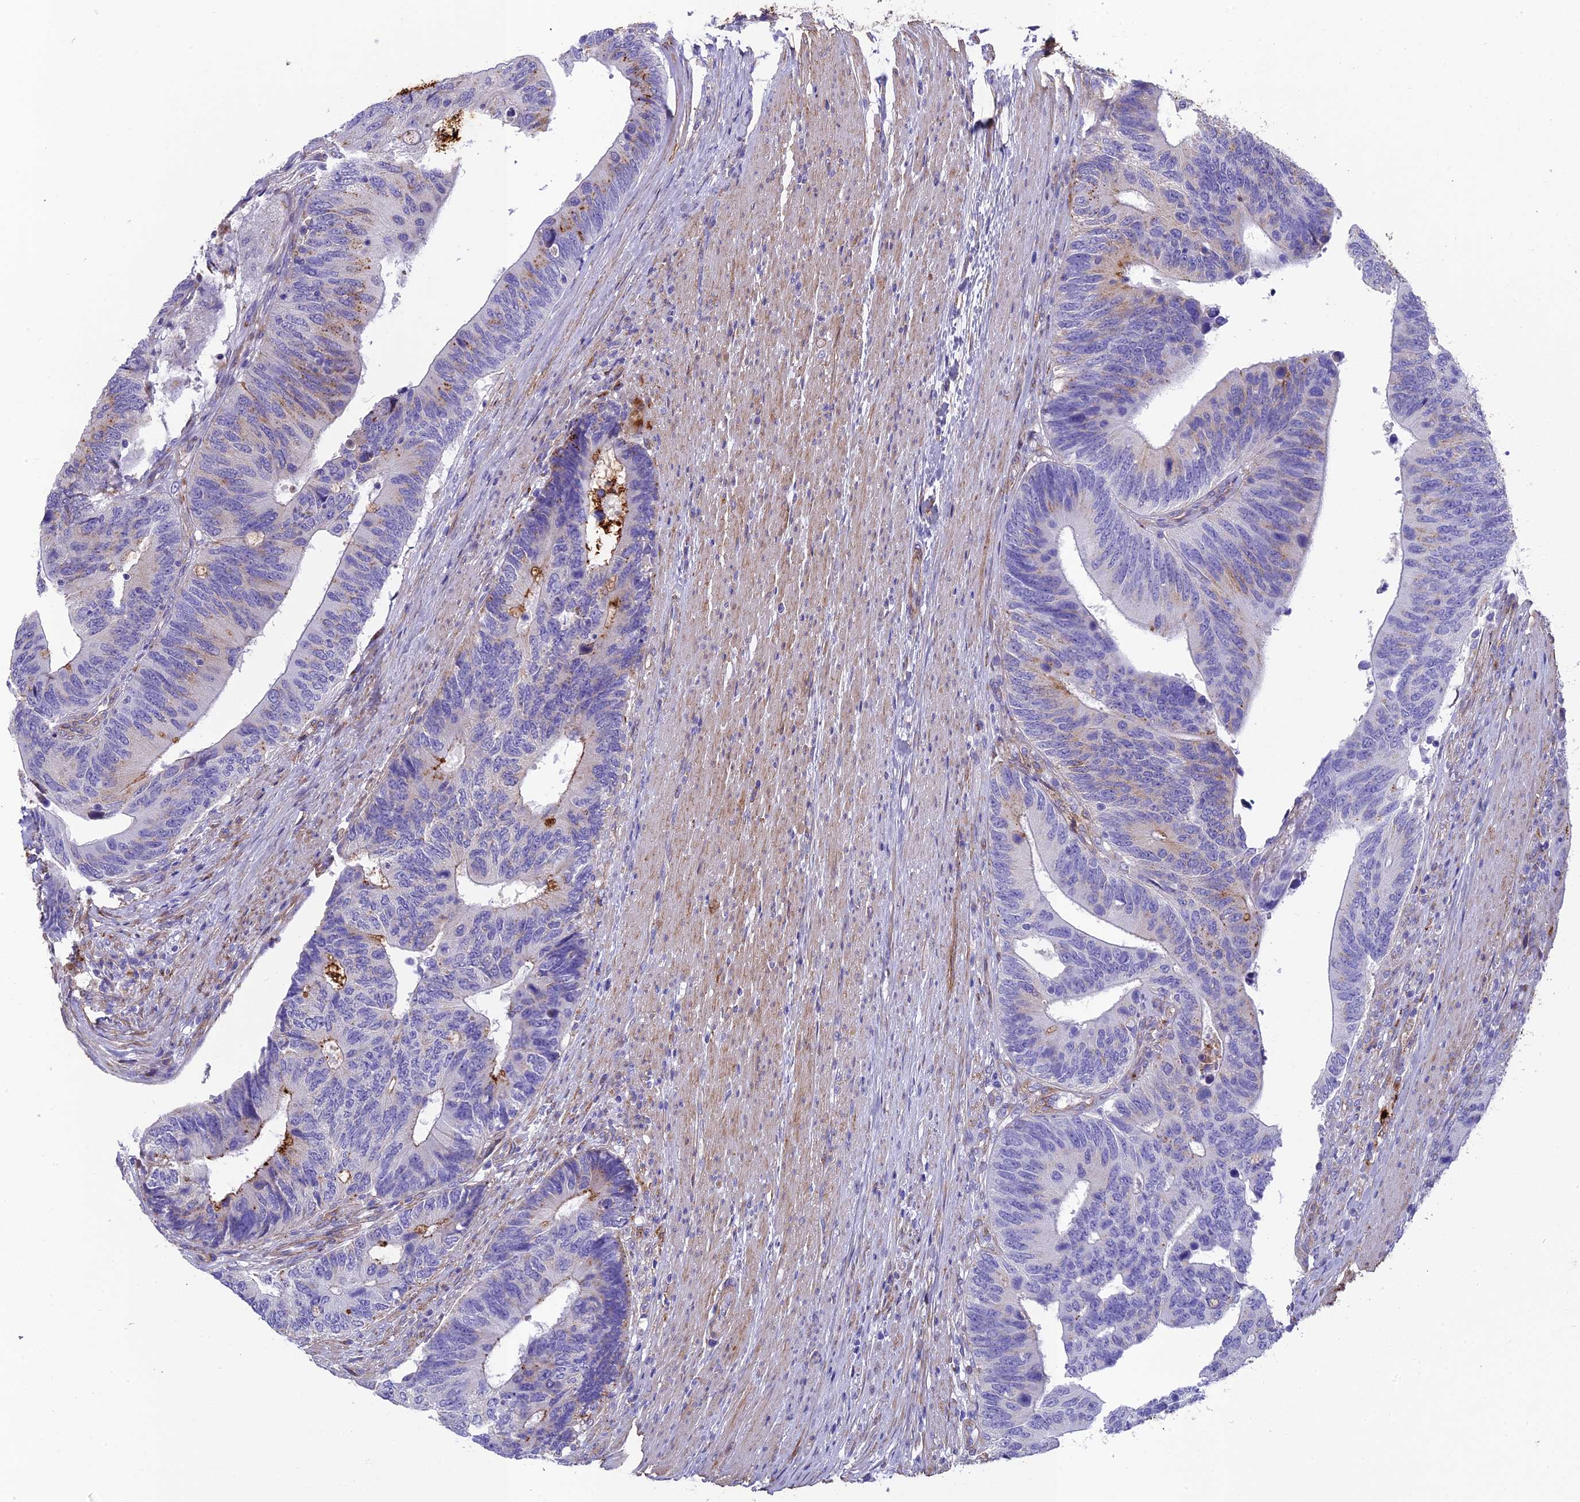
{"staining": {"intensity": "strong", "quantity": "<25%", "location": "cytoplasmic/membranous"}, "tissue": "colorectal cancer", "cell_type": "Tumor cells", "image_type": "cancer", "snomed": [{"axis": "morphology", "description": "Adenocarcinoma, NOS"}, {"axis": "topography", "description": "Colon"}], "caption": "This image exhibits immunohistochemistry (IHC) staining of adenocarcinoma (colorectal), with medium strong cytoplasmic/membranous staining in about <25% of tumor cells.", "gene": "TNS1", "patient": {"sex": "male", "age": 87}}